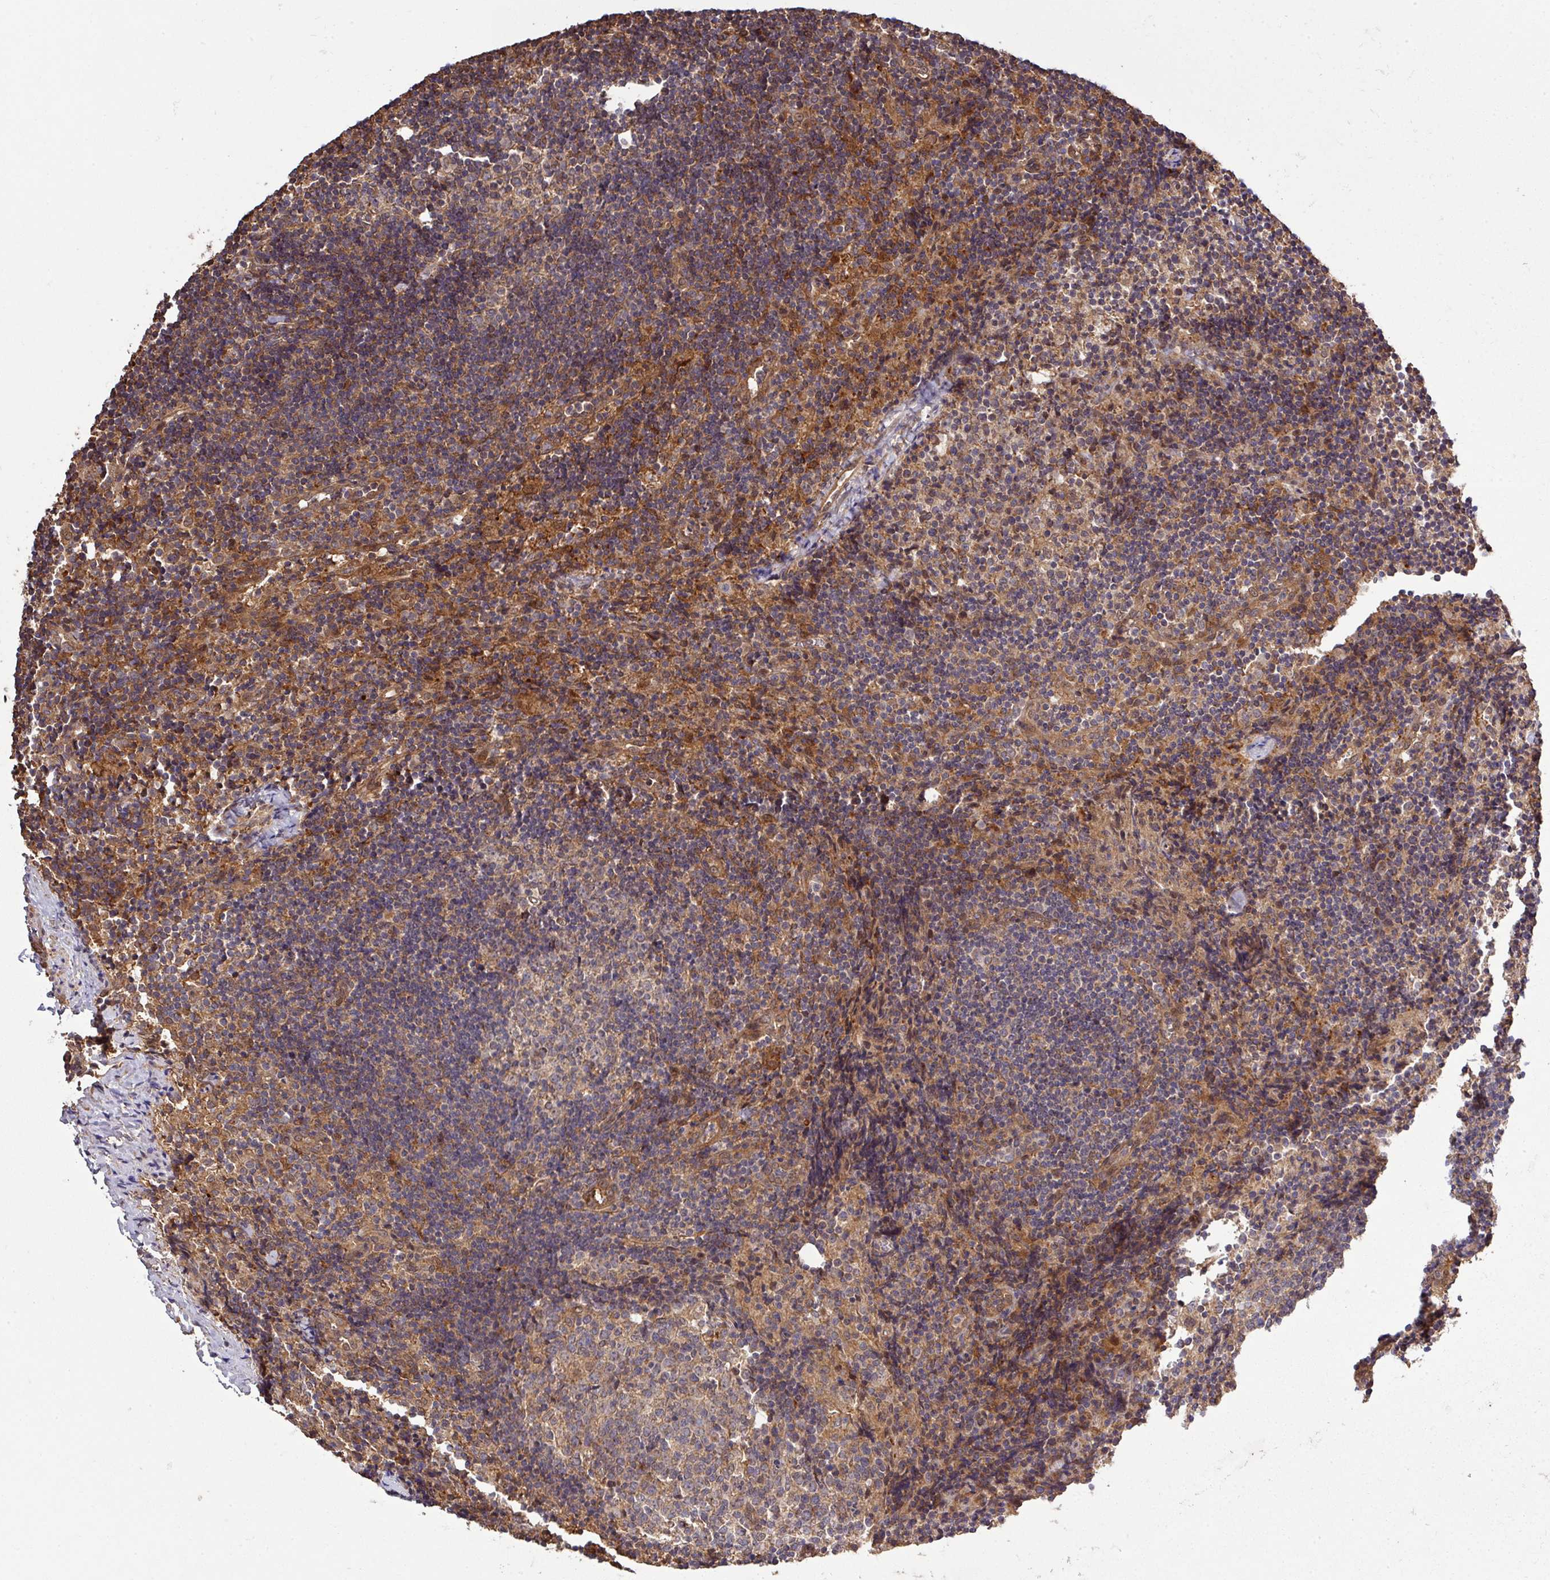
{"staining": {"intensity": "weak", "quantity": "25%-75%", "location": "cytoplasmic/membranous"}, "tissue": "lymph node", "cell_type": "Germinal center cells", "image_type": "normal", "snomed": [{"axis": "morphology", "description": "Normal tissue, NOS"}, {"axis": "topography", "description": "Lymph node"}], "caption": "Lymph node stained for a protein (brown) shows weak cytoplasmic/membranous positive staining in about 25%-75% of germinal center cells.", "gene": "ARPIN", "patient": {"sex": "female", "age": 52}}